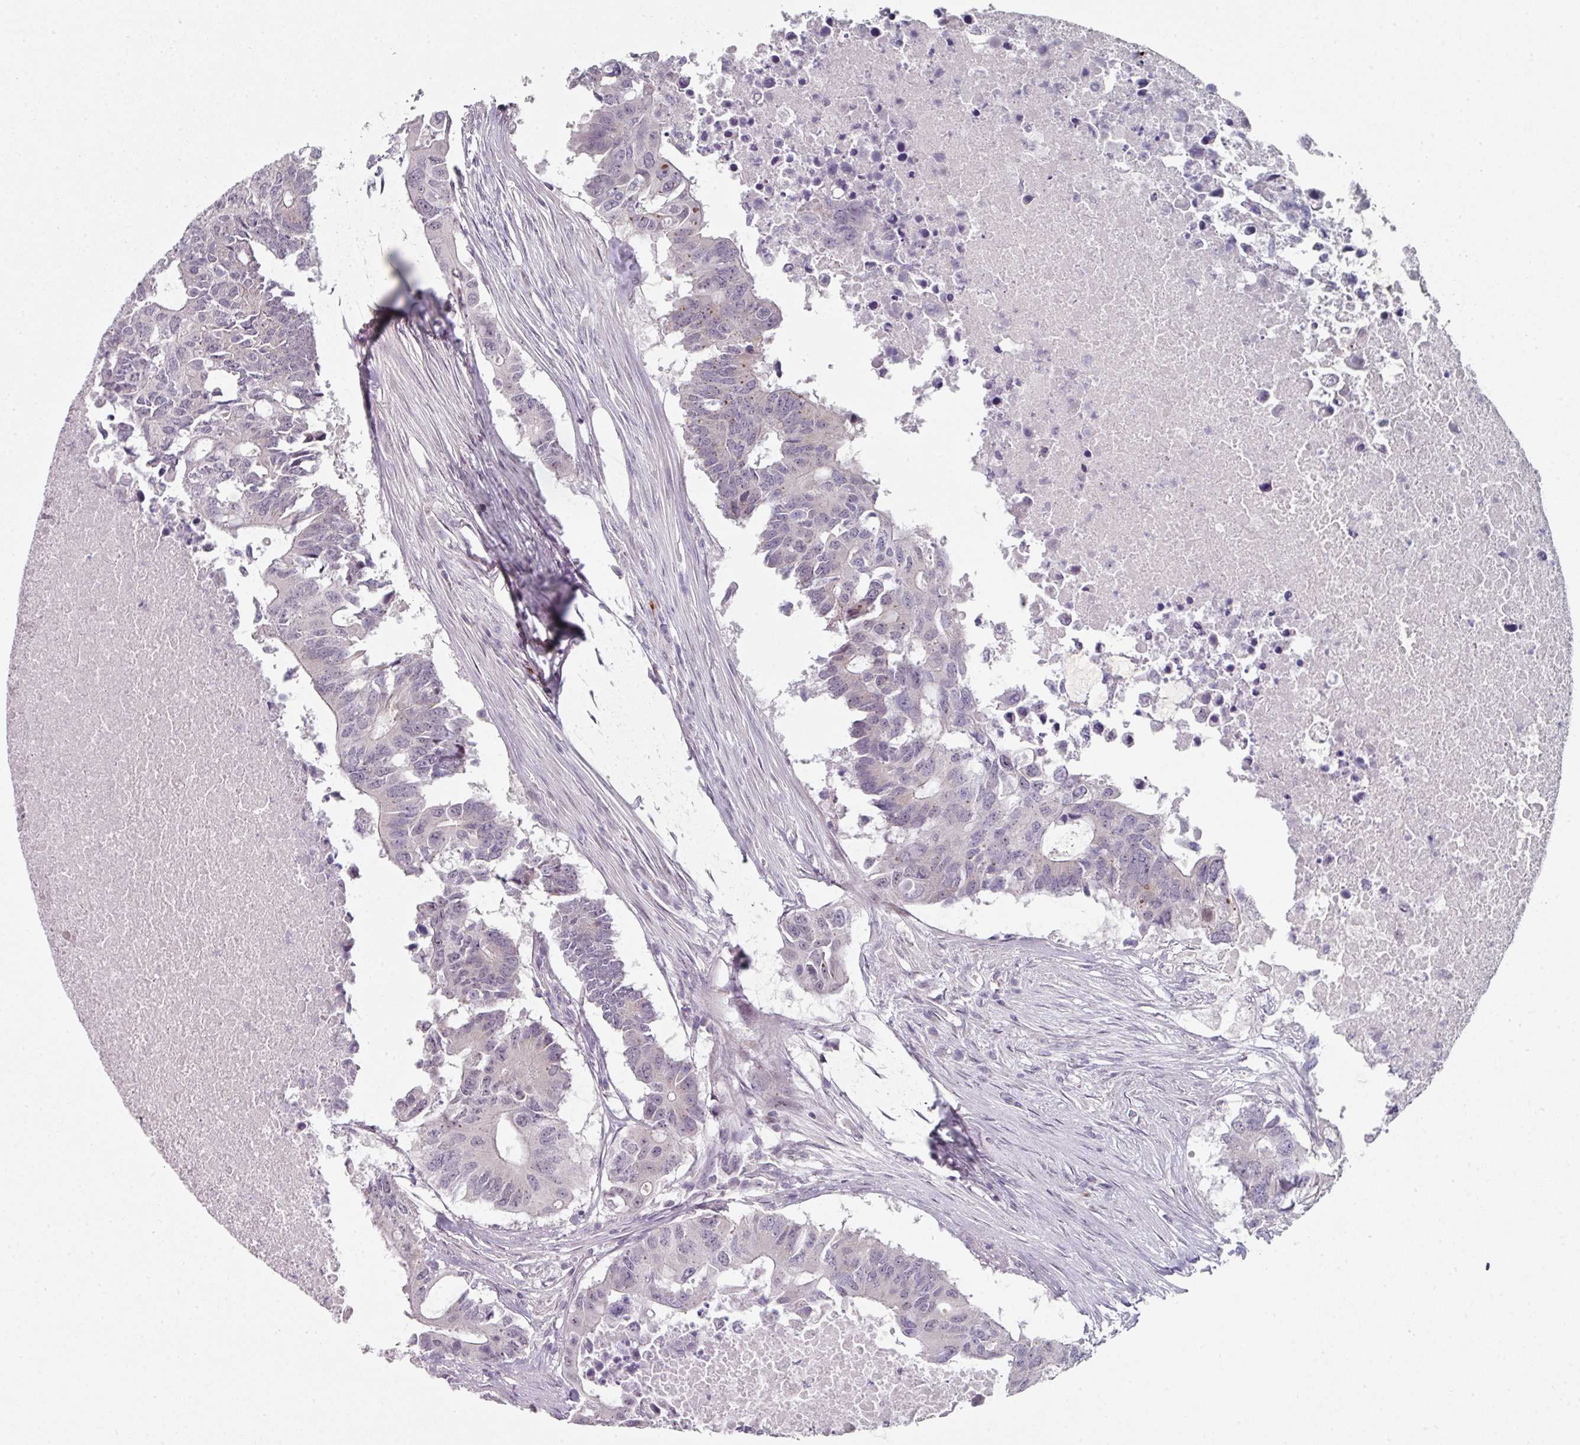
{"staining": {"intensity": "negative", "quantity": "none", "location": "none"}, "tissue": "colorectal cancer", "cell_type": "Tumor cells", "image_type": "cancer", "snomed": [{"axis": "morphology", "description": "Adenocarcinoma, NOS"}, {"axis": "topography", "description": "Colon"}], "caption": "A high-resolution micrograph shows immunohistochemistry (IHC) staining of colorectal cancer, which shows no significant positivity in tumor cells. (Immunohistochemistry (ihc), brightfield microscopy, high magnification).", "gene": "TMCC1", "patient": {"sex": "male", "age": 71}}